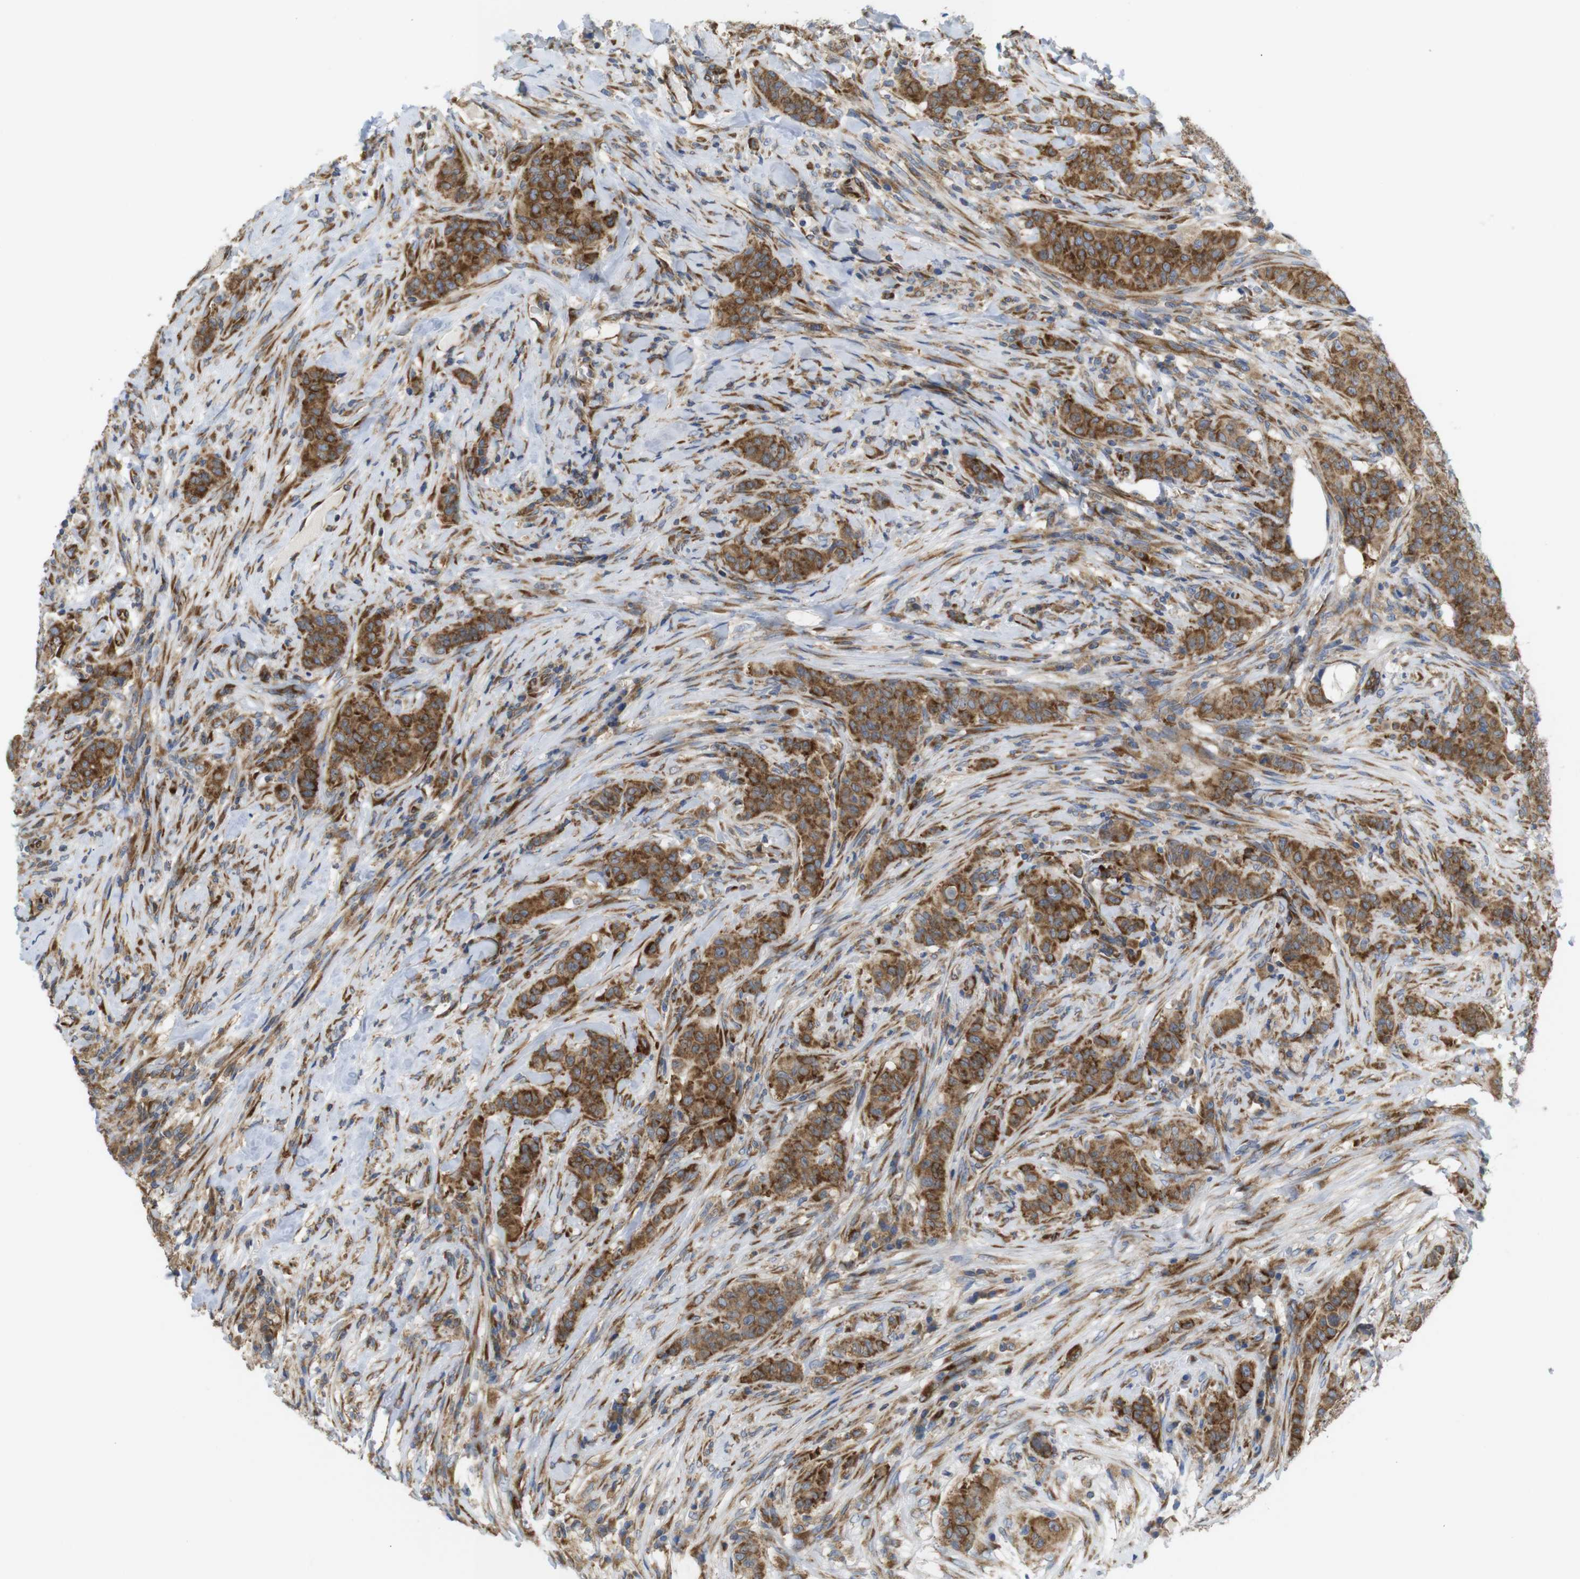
{"staining": {"intensity": "strong", "quantity": ">75%", "location": "cytoplasmic/membranous"}, "tissue": "breast cancer", "cell_type": "Tumor cells", "image_type": "cancer", "snomed": [{"axis": "morphology", "description": "Normal tissue, NOS"}, {"axis": "morphology", "description": "Duct carcinoma"}, {"axis": "topography", "description": "Breast"}], "caption": "DAB immunohistochemical staining of infiltrating ductal carcinoma (breast) reveals strong cytoplasmic/membranous protein expression in about >75% of tumor cells.", "gene": "PCNX2", "patient": {"sex": "female", "age": 40}}